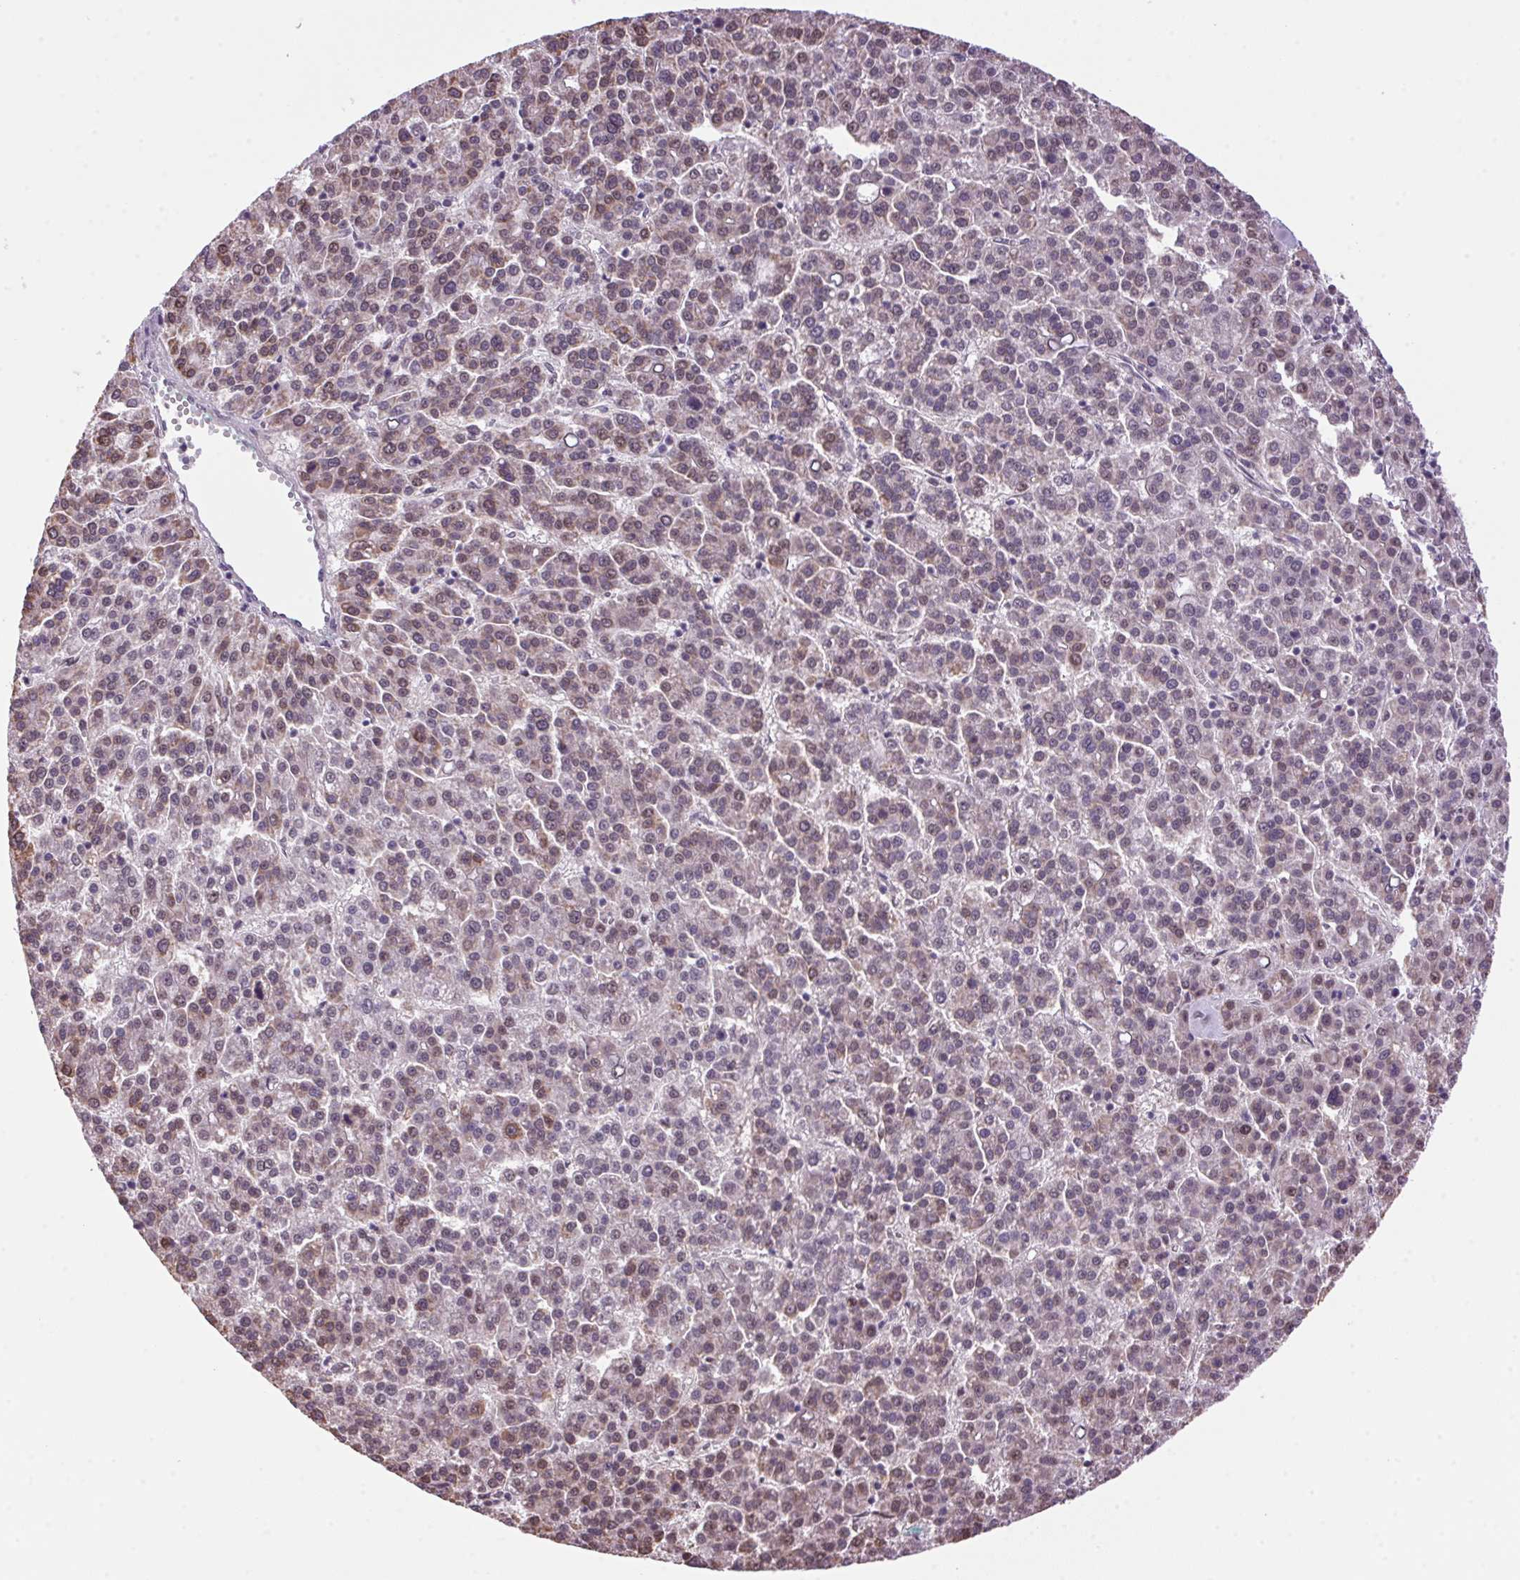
{"staining": {"intensity": "weak", "quantity": "25%-75%", "location": "cytoplasmic/membranous"}, "tissue": "liver cancer", "cell_type": "Tumor cells", "image_type": "cancer", "snomed": [{"axis": "morphology", "description": "Carcinoma, Hepatocellular, NOS"}, {"axis": "topography", "description": "Liver"}], "caption": "An IHC image of tumor tissue is shown. Protein staining in brown shows weak cytoplasmic/membranous positivity in hepatocellular carcinoma (liver) within tumor cells.", "gene": "AKR1E2", "patient": {"sex": "female", "age": 58}}